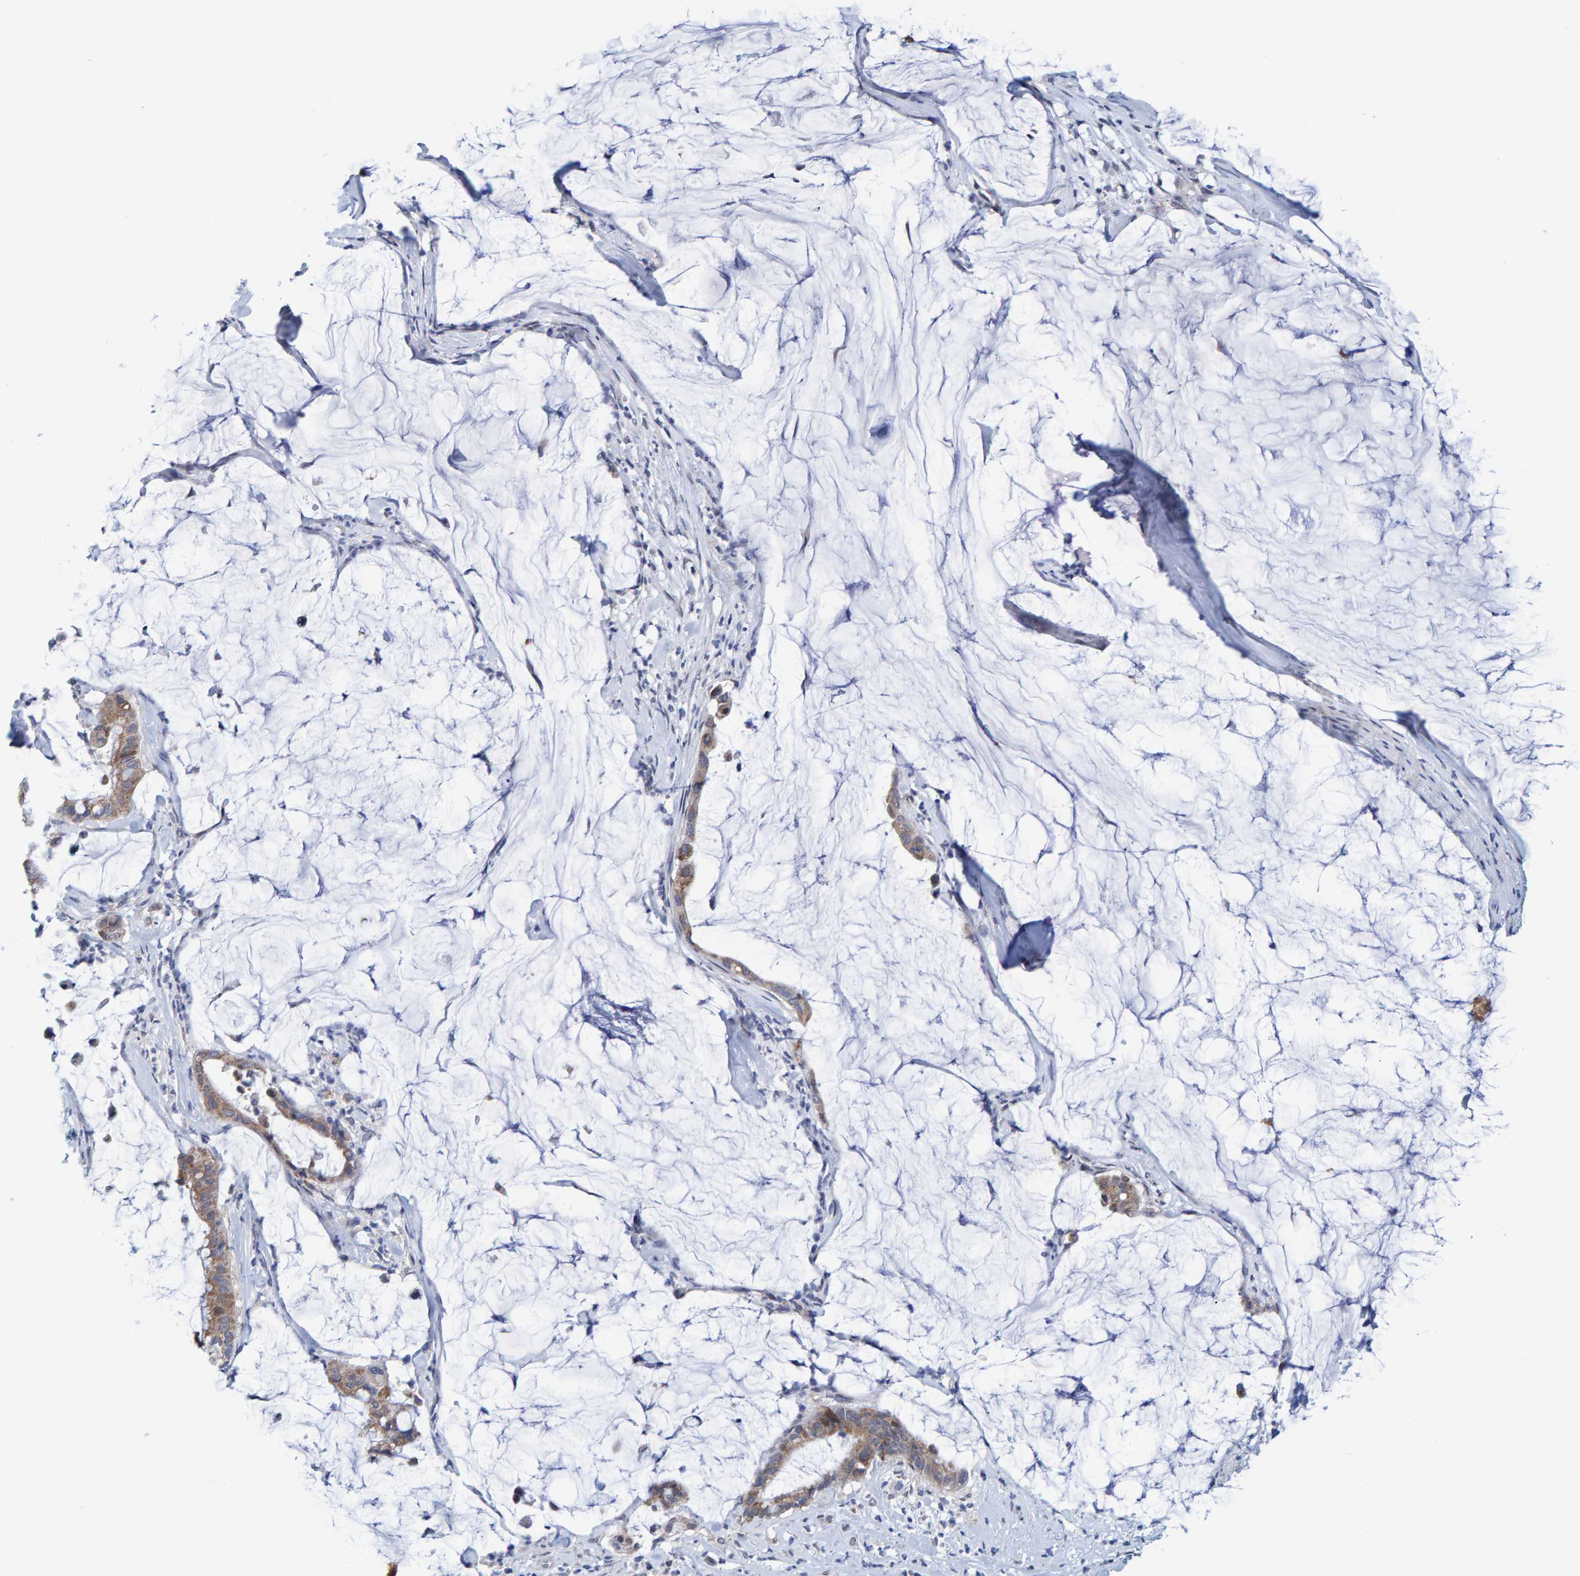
{"staining": {"intensity": "weak", "quantity": ">75%", "location": "cytoplasmic/membranous"}, "tissue": "pancreatic cancer", "cell_type": "Tumor cells", "image_type": "cancer", "snomed": [{"axis": "morphology", "description": "Adenocarcinoma, NOS"}, {"axis": "topography", "description": "Pancreas"}], "caption": "About >75% of tumor cells in human pancreatic adenocarcinoma exhibit weak cytoplasmic/membranous protein staining as visualized by brown immunohistochemical staining.", "gene": "USP43", "patient": {"sex": "male", "age": 41}}